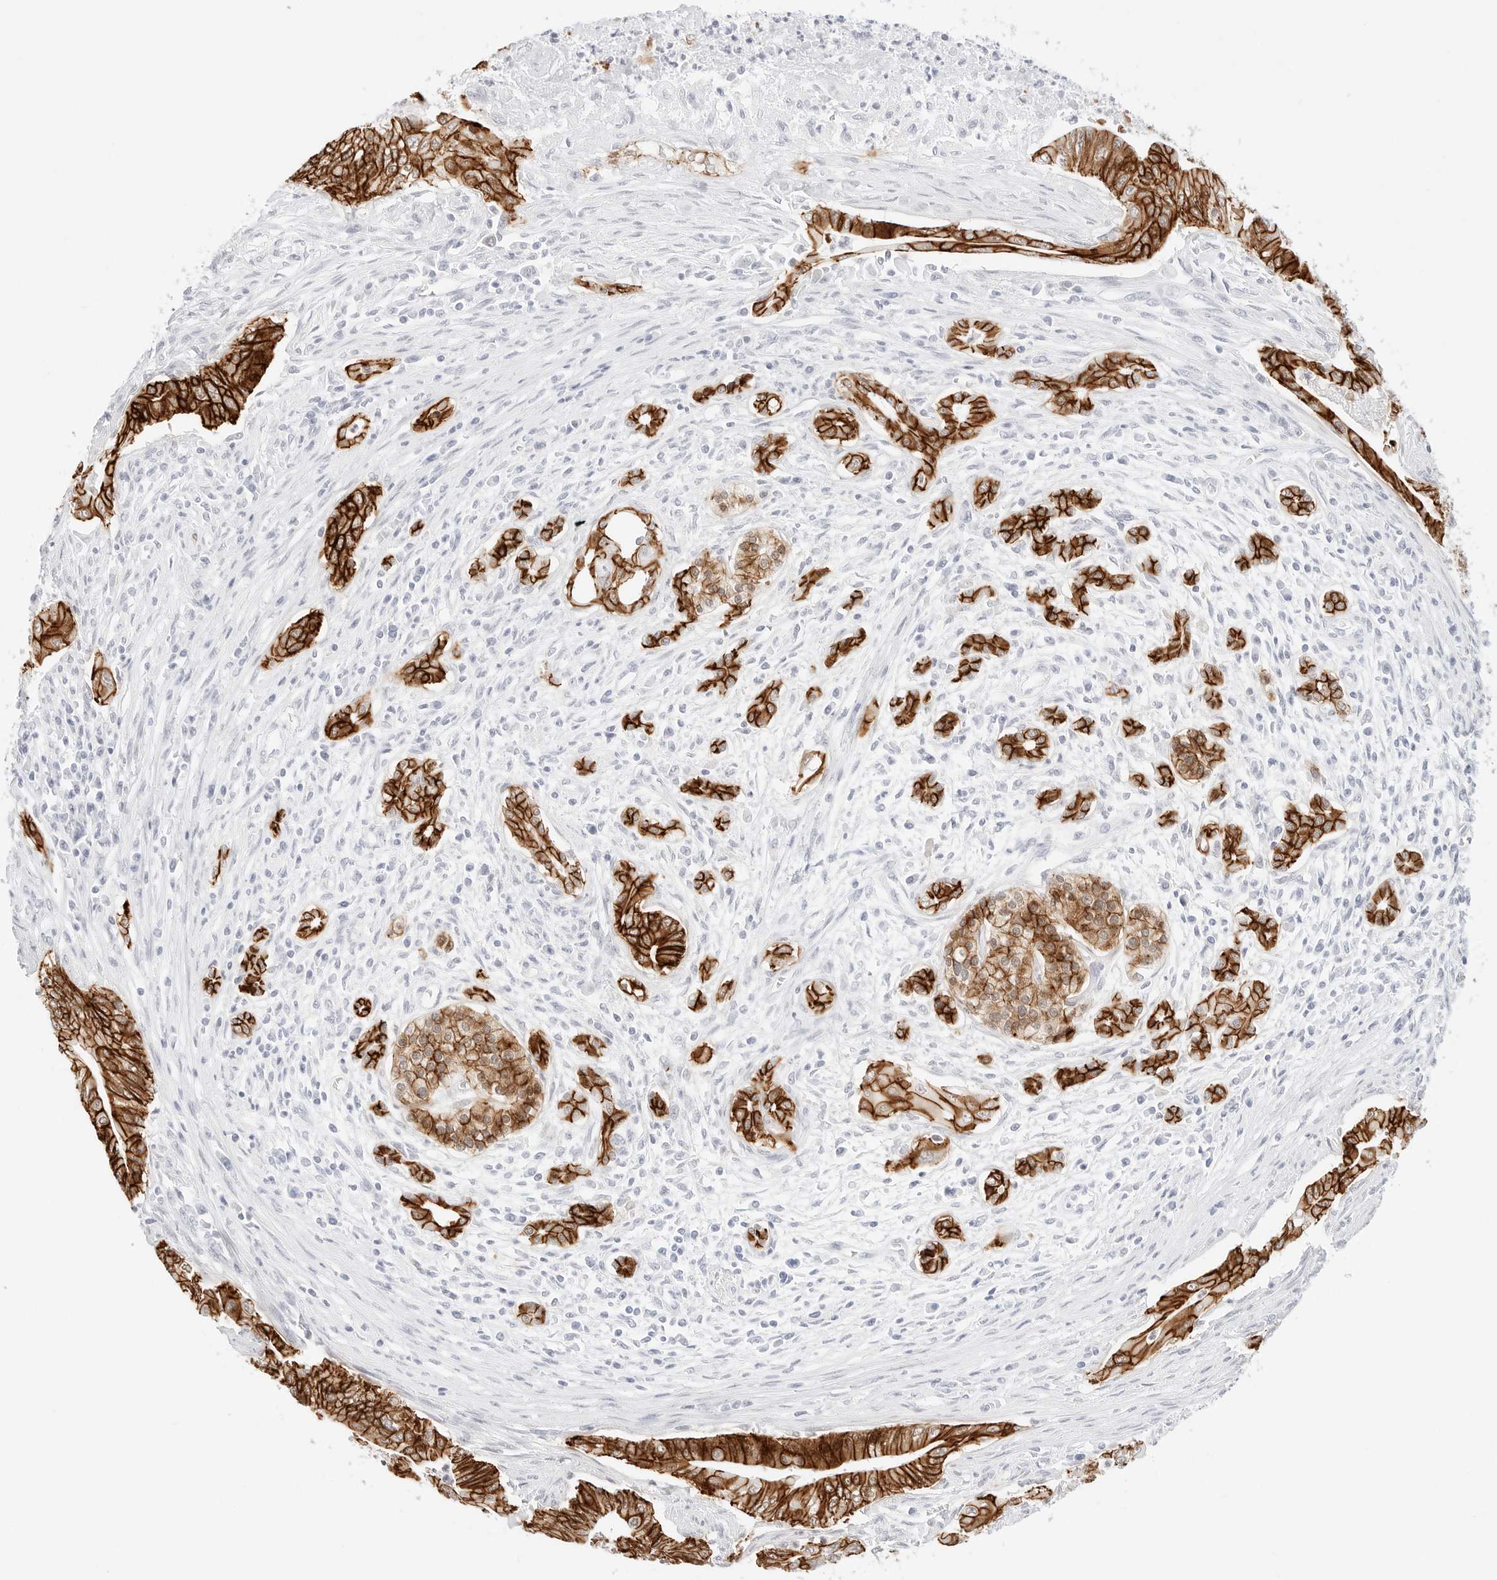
{"staining": {"intensity": "strong", "quantity": ">75%", "location": "cytoplasmic/membranous"}, "tissue": "pancreatic cancer", "cell_type": "Tumor cells", "image_type": "cancer", "snomed": [{"axis": "morphology", "description": "Adenocarcinoma, NOS"}, {"axis": "topography", "description": "Pancreas"}], "caption": "A high amount of strong cytoplasmic/membranous staining is present in approximately >75% of tumor cells in pancreatic cancer (adenocarcinoma) tissue.", "gene": "CDH1", "patient": {"sex": "male", "age": 58}}